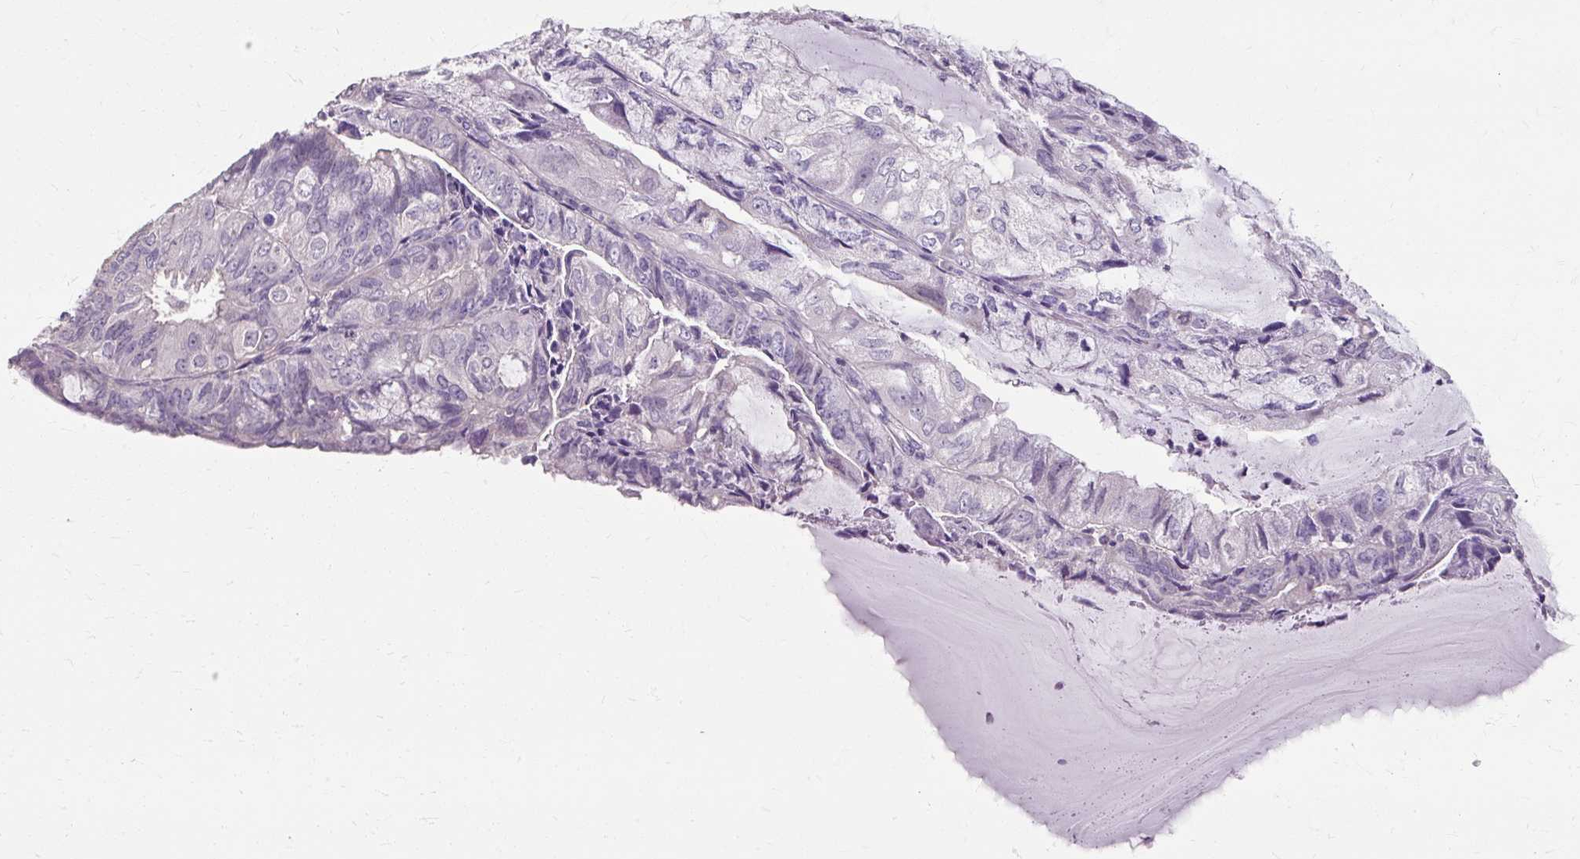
{"staining": {"intensity": "negative", "quantity": "none", "location": "none"}, "tissue": "endometrial cancer", "cell_type": "Tumor cells", "image_type": "cancer", "snomed": [{"axis": "morphology", "description": "Adenocarcinoma, NOS"}, {"axis": "topography", "description": "Endometrium"}], "caption": "A photomicrograph of endometrial cancer stained for a protein reveals no brown staining in tumor cells.", "gene": "KLHL24", "patient": {"sex": "female", "age": 81}}